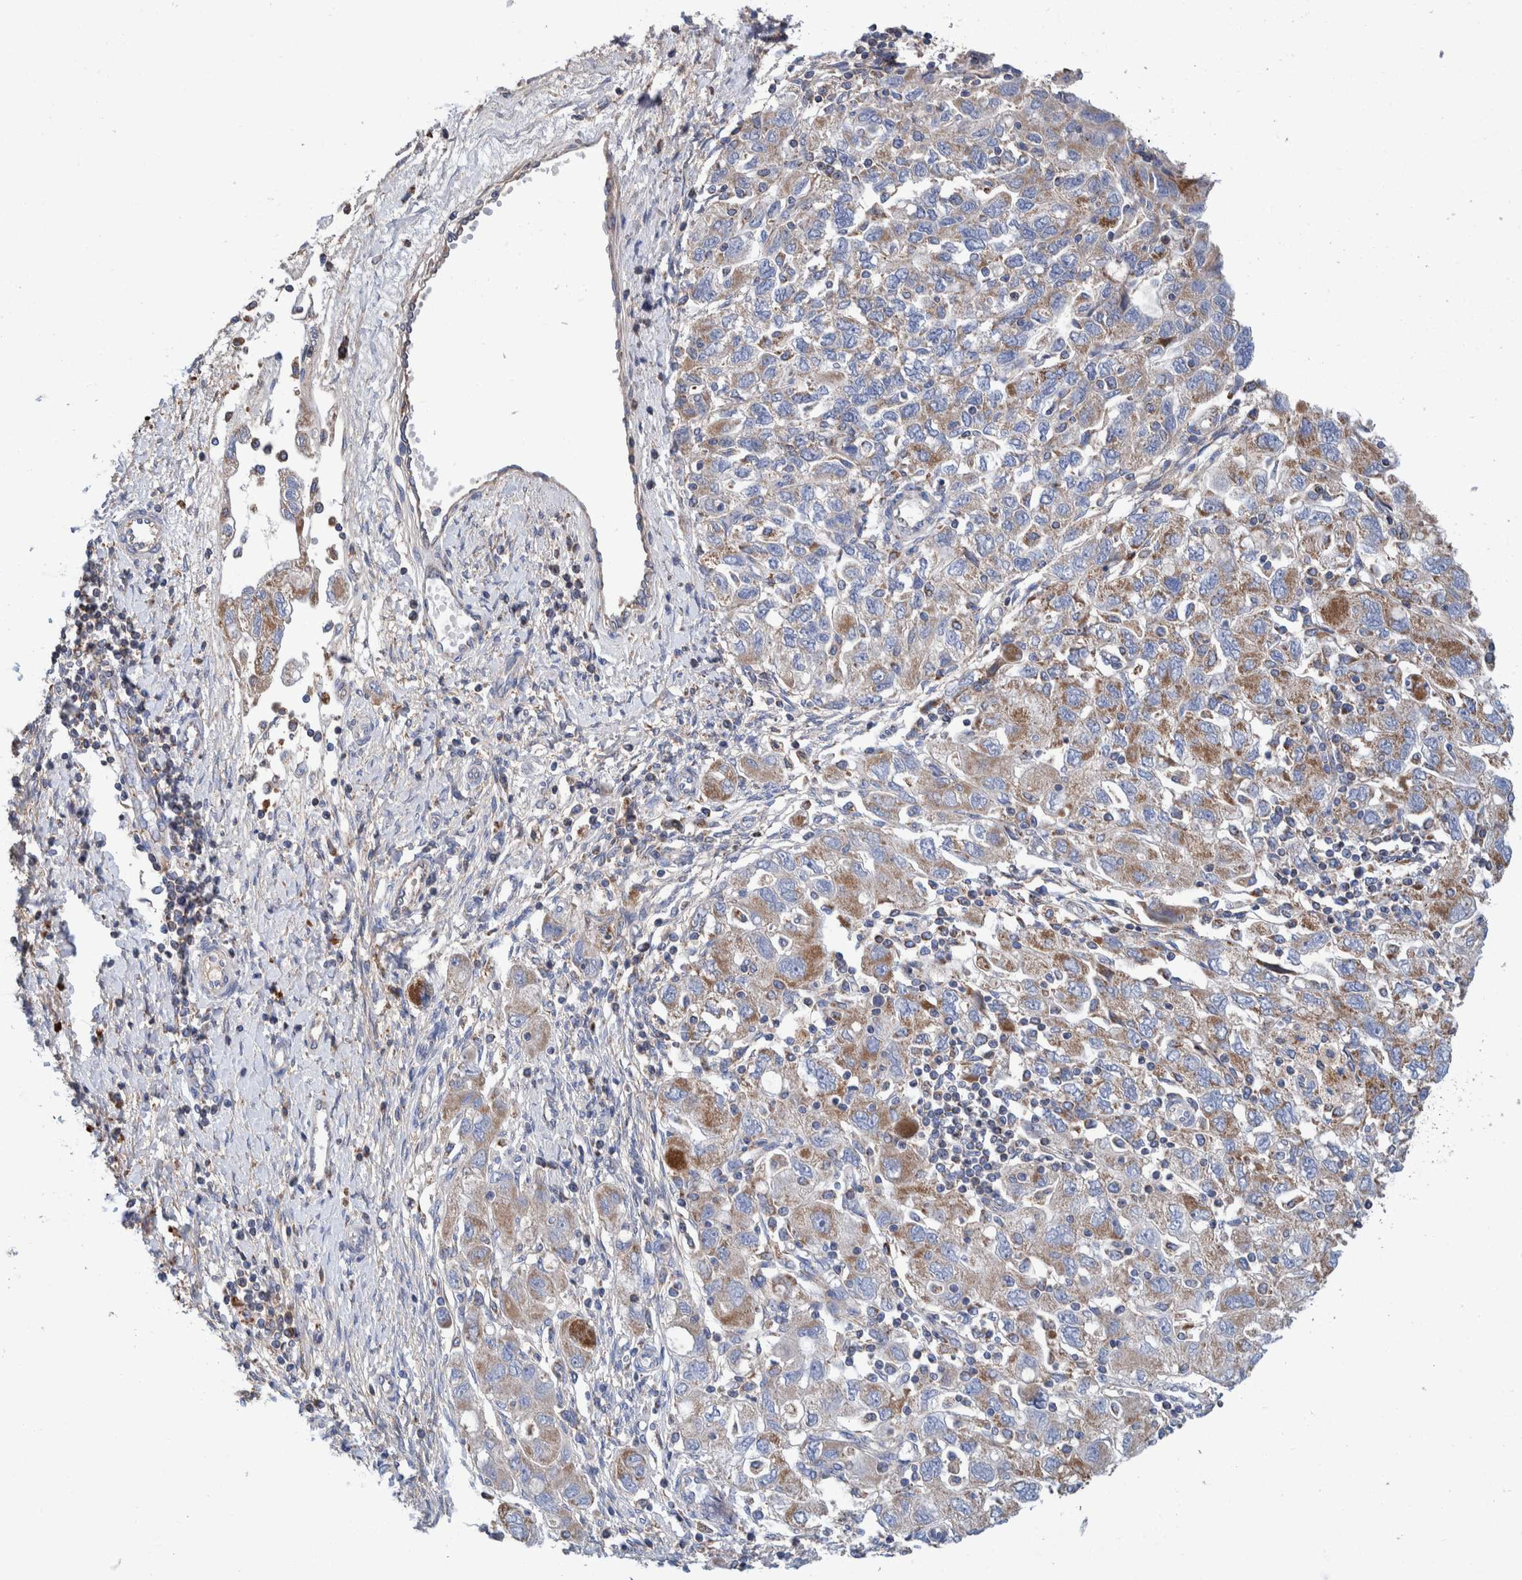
{"staining": {"intensity": "moderate", "quantity": ">75%", "location": "cytoplasmic/membranous"}, "tissue": "ovarian cancer", "cell_type": "Tumor cells", "image_type": "cancer", "snomed": [{"axis": "morphology", "description": "Carcinoma, NOS"}, {"axis": "morphology", "description": "Cystadenocarcinoma, serous, NOS"}, {"axis": "topography", "description": "Ovary"}], "caption": "Human ovarian cancer (serous cystadenocarcinoma) stained for a protein (brown) displays moderate cytoplasmic/membranous positive staining in about >75% of tumor cells.", "gene": "DECR1", "patient": {"sex": "female", "age": 69}}